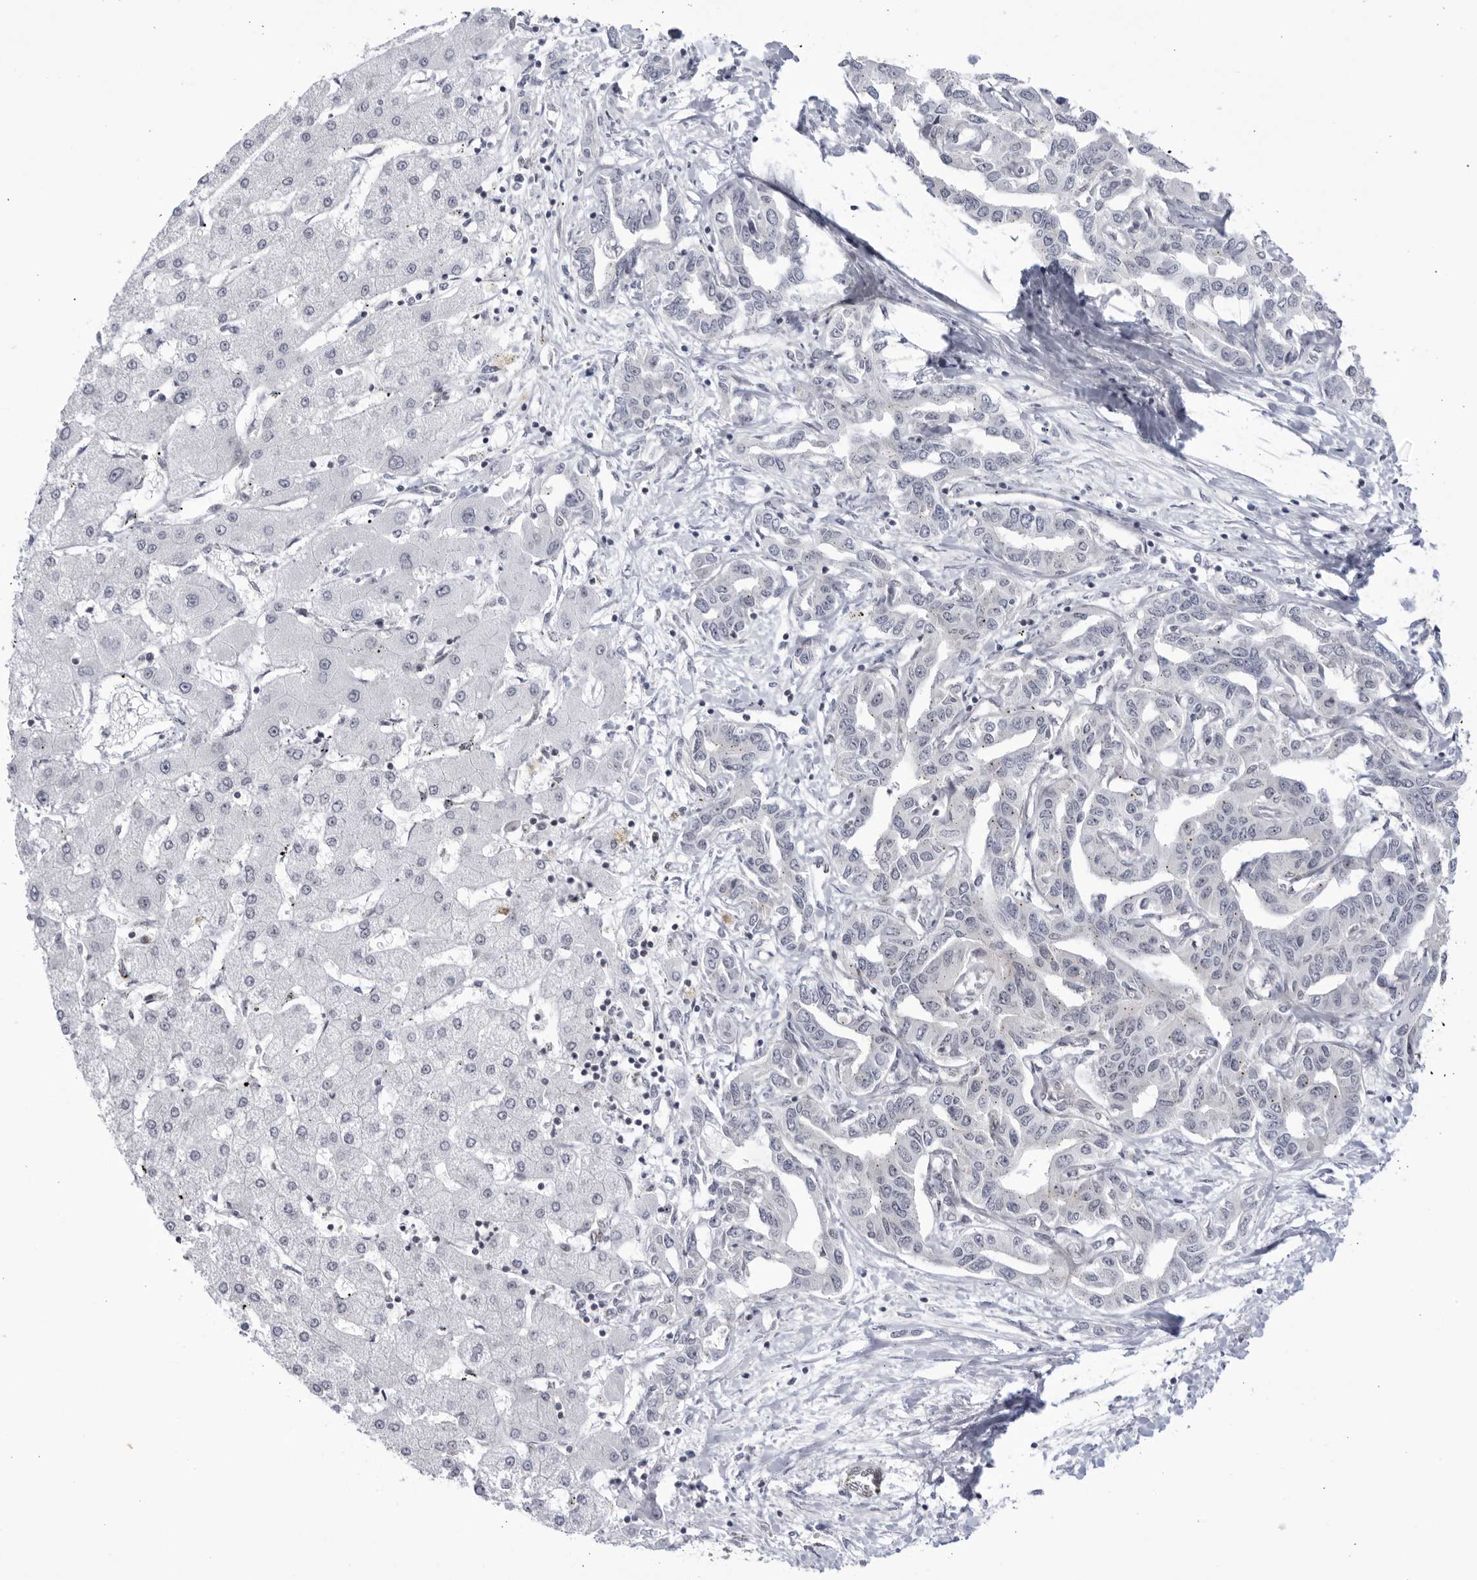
{"staining": {"intensity": "negative", "quantity": "none", "location": "none"}, "tissue": "liver cancer", "cell_type": "Tumor cells", "image_type": "cancer", "snomed": [{"axis": "morphology", "description": "Cholangiocarcinoma"}, {"axis": "topography", "description": "Liver"}], "caption": "Micrograph shows no significant protein staining in tumor cells of liver cholangiocarcinoma.", "gene": "CNBD1", "patient": {"sex": "male", "age": 59}}